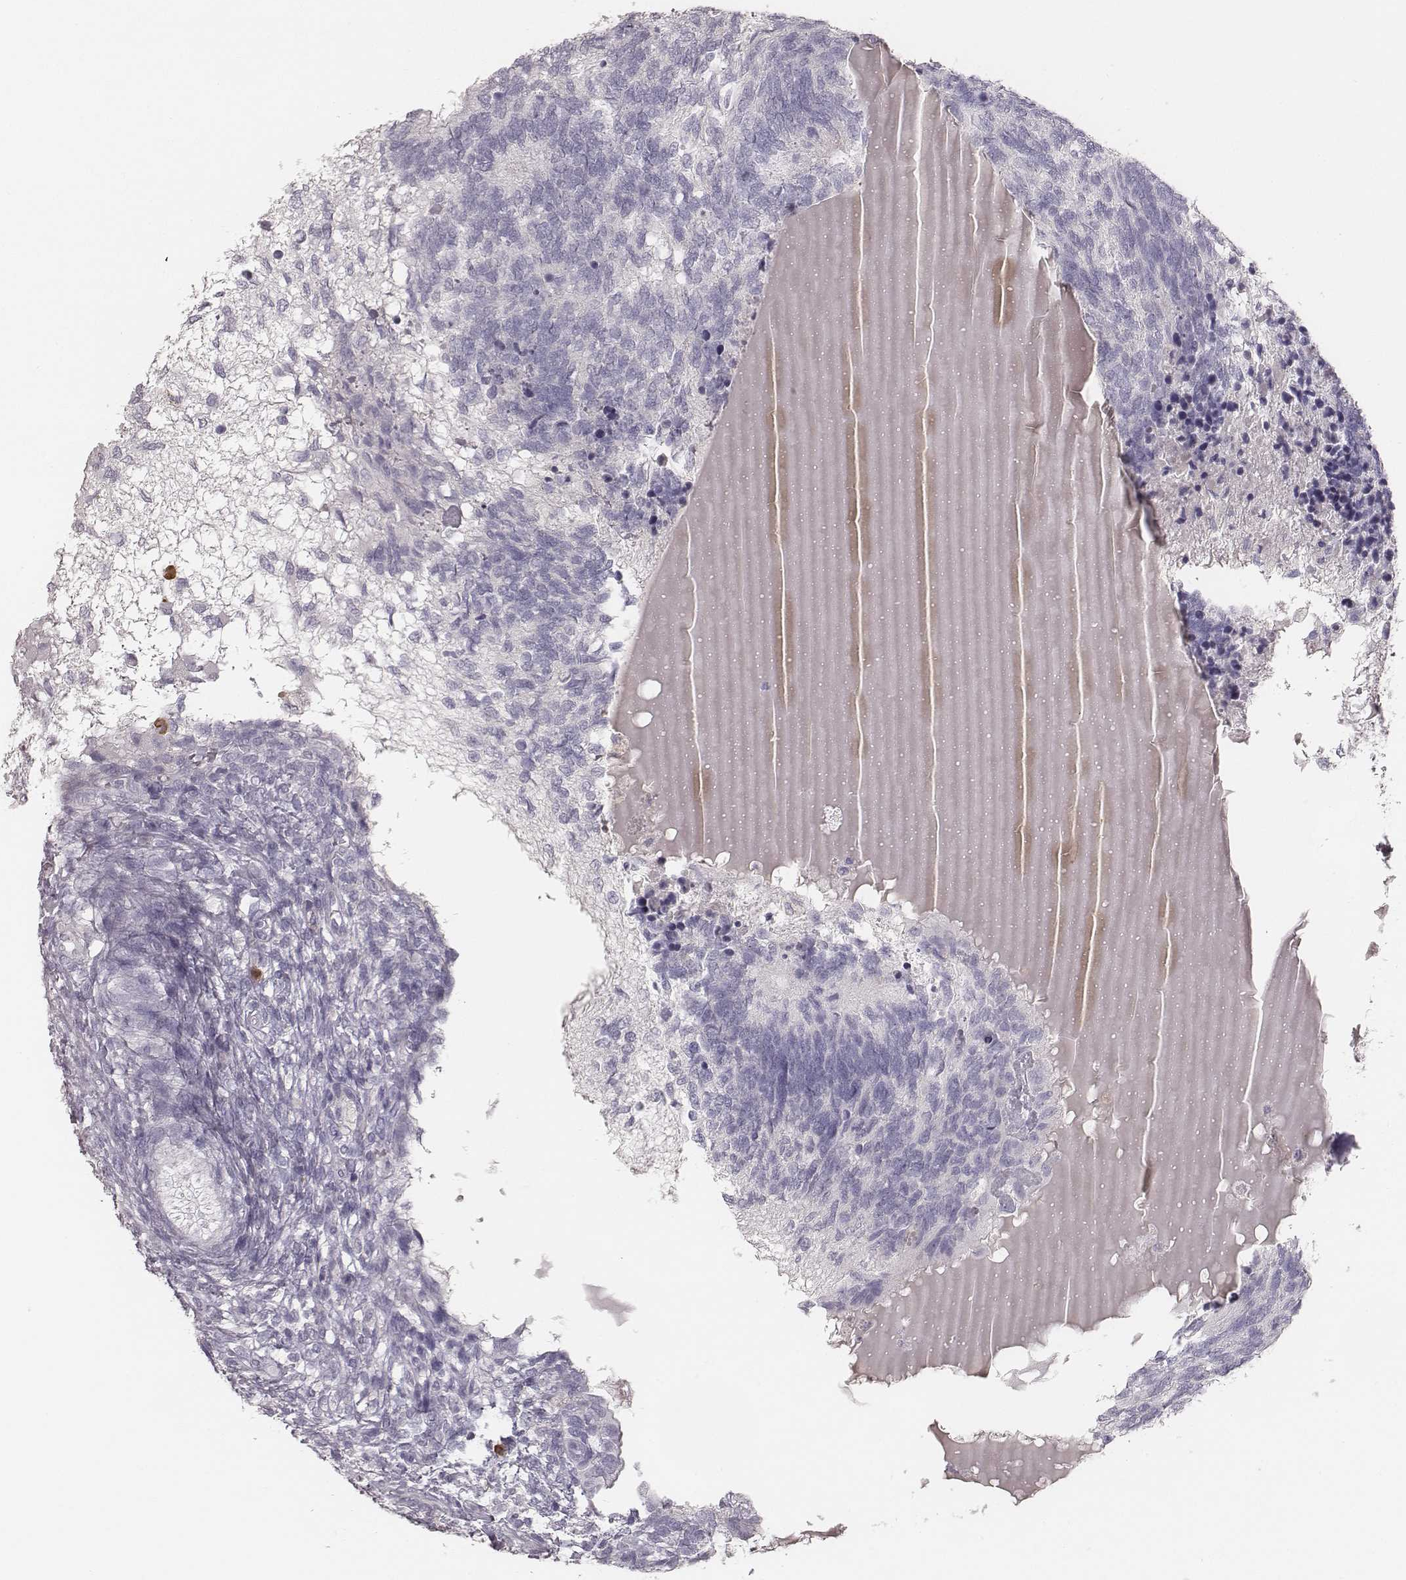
{"staining": {"intensity": "negative", "quantity": "none", "location": "none"}, "tissue": "testis cancer", "cell_type": "Tumor cells", "image_type": "cancer", "snomed": [{"axis": "morphology", "description": "Seminoma, NOS"}, {"axis": "morphology", "description": "Carcinoma, Embryonal, NOS"}, {"axis": "topography", "description": "Testis"}], "caption": "Photomicrograph shows no significant protein positivity in tumor cells of testis cancer (embryonal carcinoma). (Immunohistochemistry, brightfield microscopy, high magnification).", "gene": "MYH6", "patient": {"sex": "male", "age": 41}}